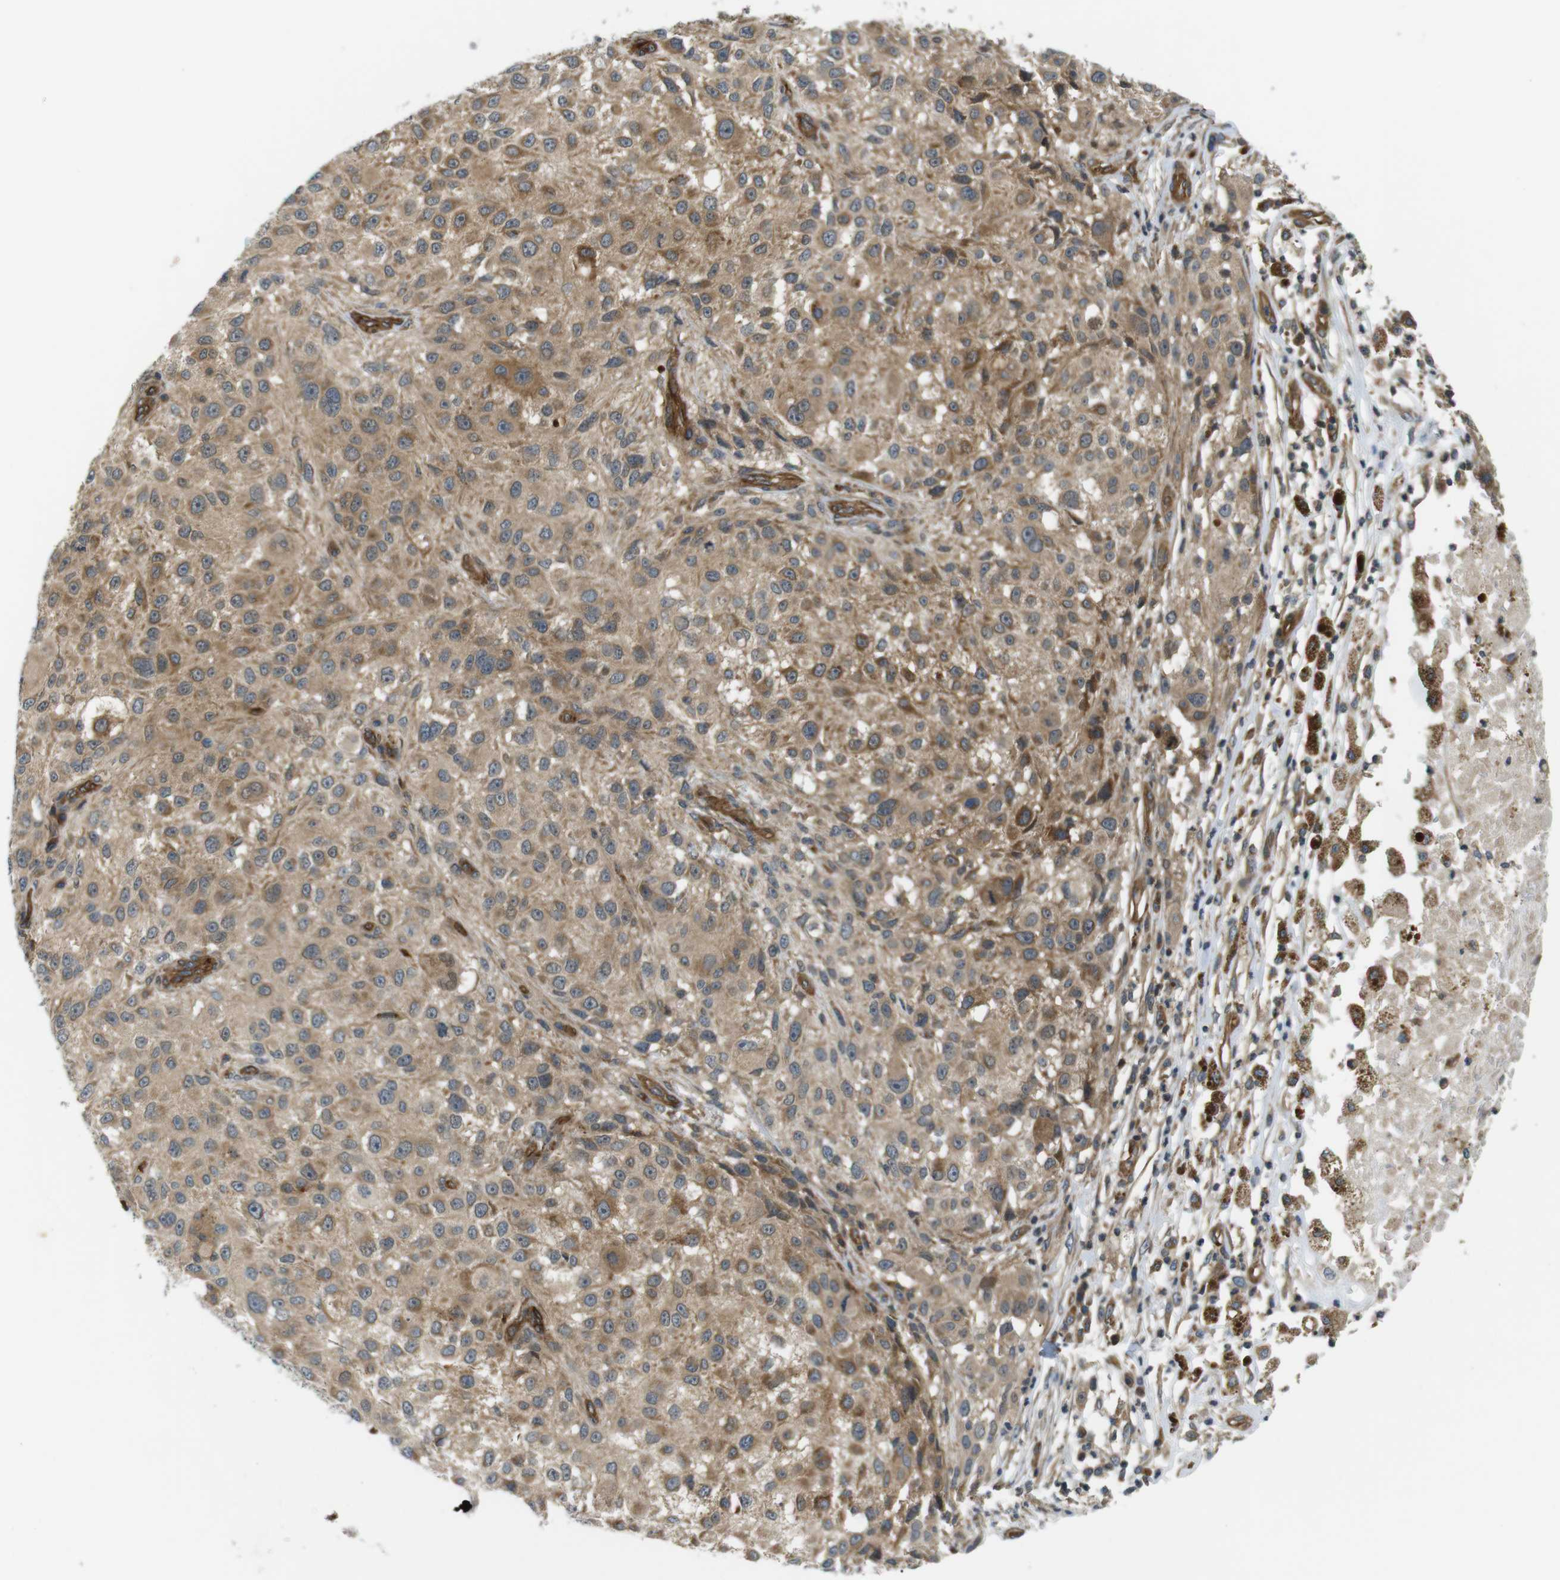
{"staining": {"intensity": "moderate", "quantity": ">75%", "location": "cytoplasmic/membranous"}, "tissue": "melanoma", "cell_type": "Tumor cells", "image_type": "cancer", "snomed": [{"axis": "morphology", "description": "Necrosis, NOS"}, {"axis": "morphology", "description": "Malignant melanoma, NOS"}, {"axis": "topography", "description": "Skin"}], "caption": "Malignant melanoma stained with DAB IHC displays medium levels of moderate cytoplasmic/membranous staining in approximately >75% of tumor cells.", "gene": "TSC1", "patient": {"sex": "female", "age": 87}}